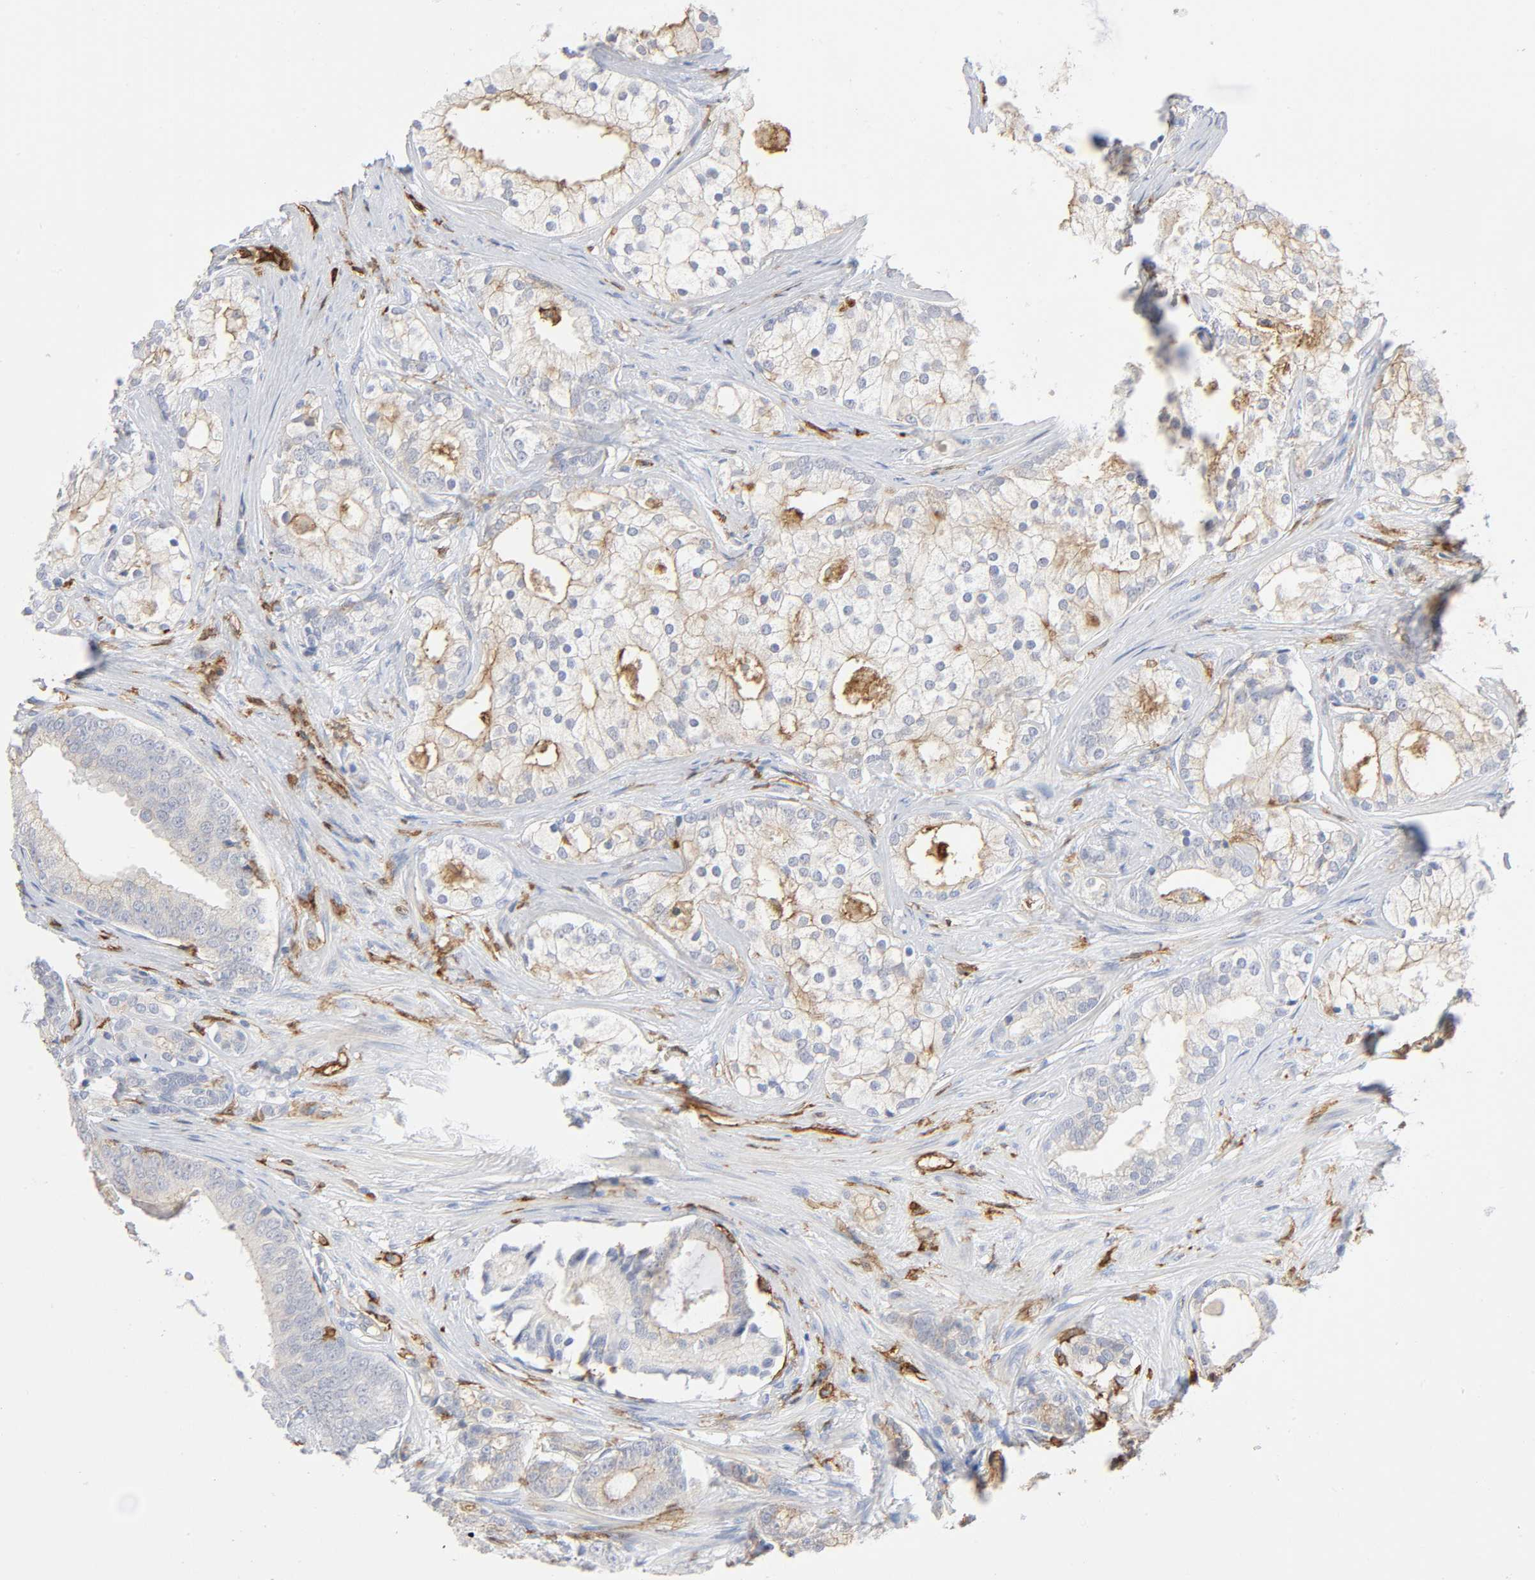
{"staining": {"intensity": "negative", "quantity": "none", "location": "none"}, "tissue": "prostate cancer", "cell_type": "Tumor cells", "image_type": "cancer", "snomed": [{"axis": "morphology", "description": "Adenocarcinoma, Low grade"}, {"axis": "topography", "description": "Prostate"}], "caption": "This is an immunohistochemistry micrograph of human prostate low-grade adenocarcinoma. There is no staining in tumor cells.", "gene": "LYN", "patient": {"sex": "male", "age": 58}}